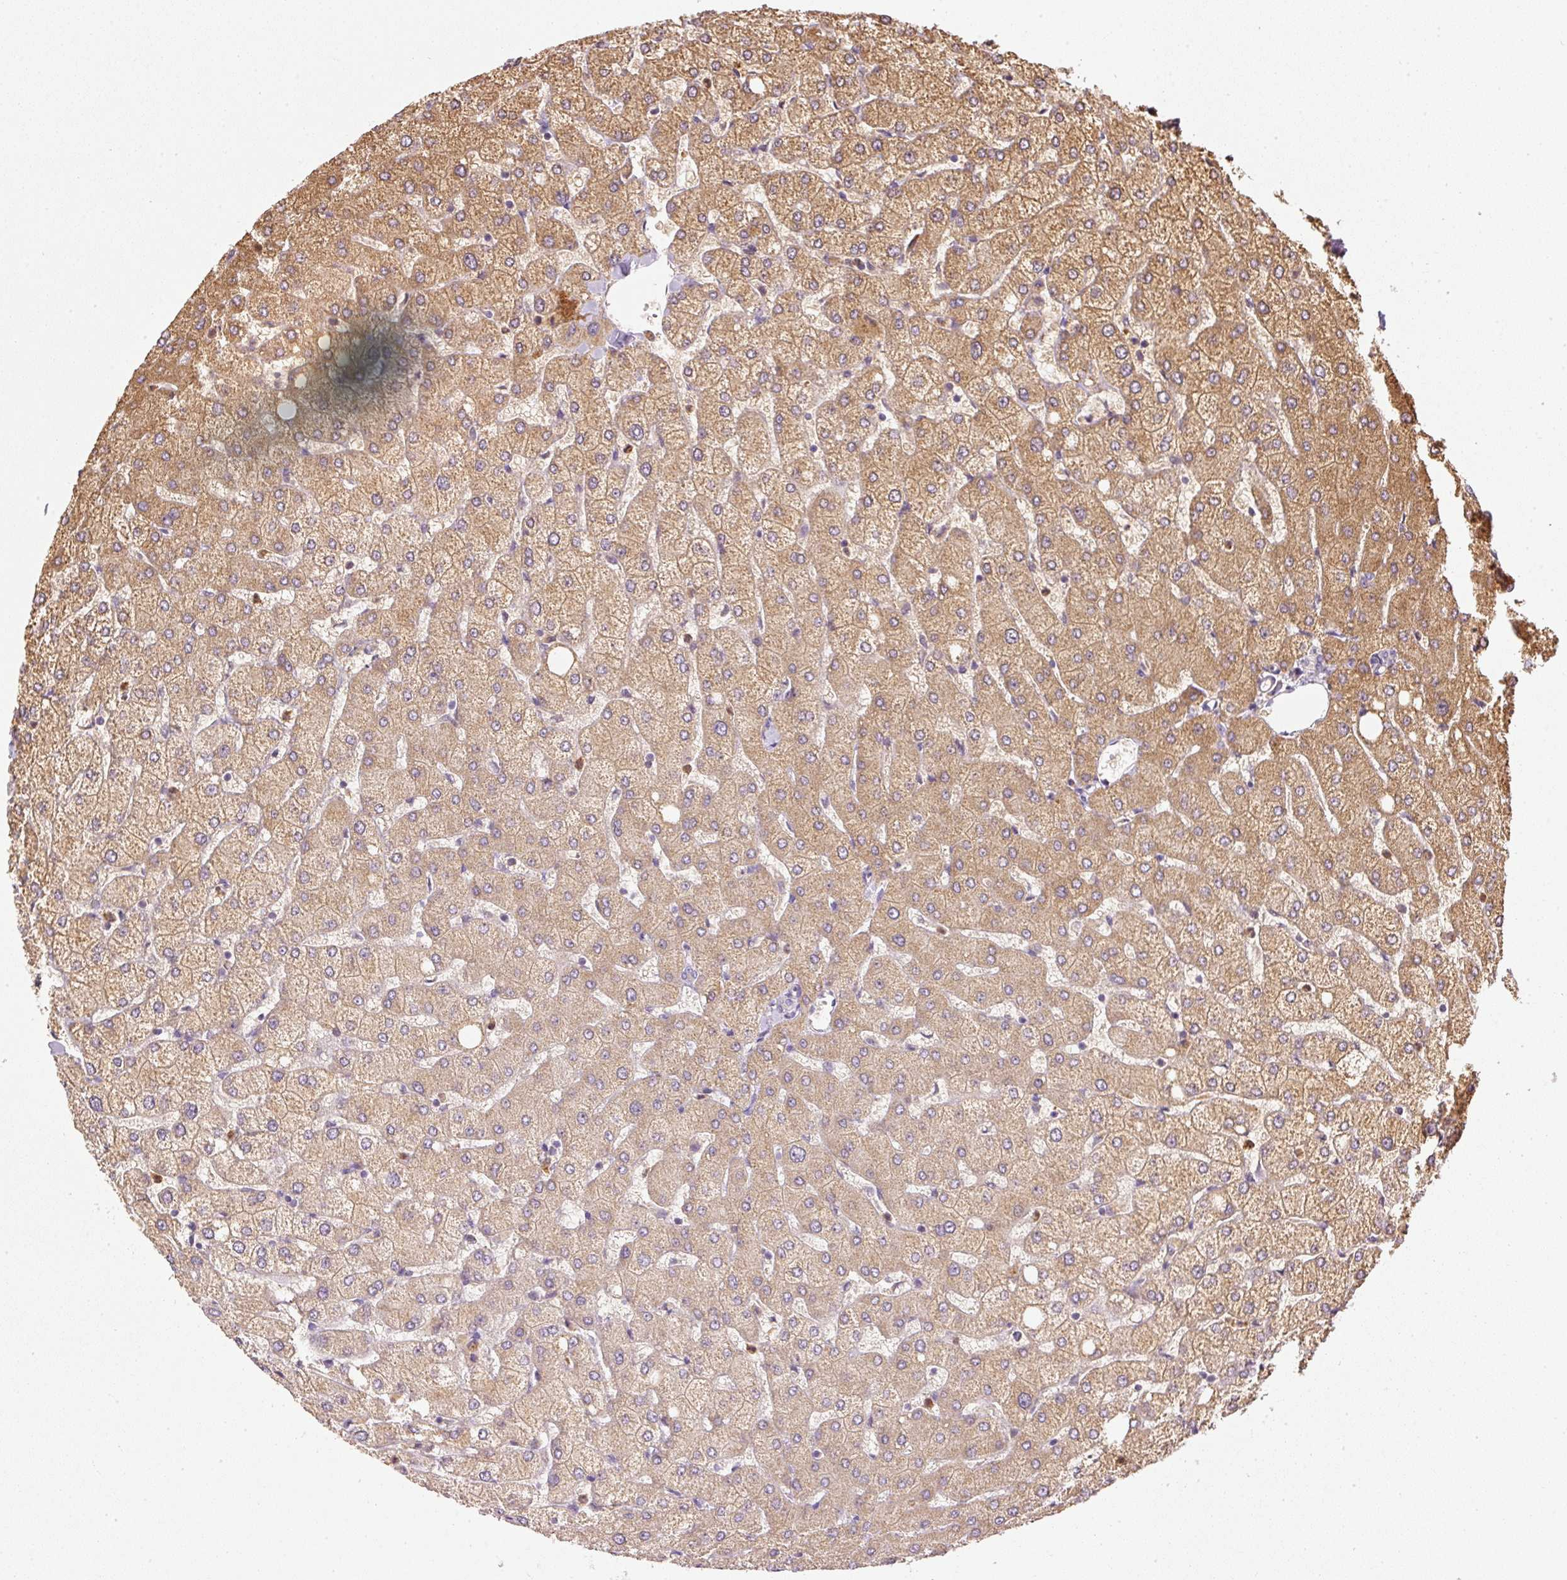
{"staining": {"intensity": "negative", "quantity": "none", "location": "none"}, "tissue": "liver", "cell_type": "Cholangiocytes", "image_type": "normal", "snomed": [{"axis": "morphology", "description": "Normal tissue, NOS"}, {"axis": "topography", "description": "Liver"}], "caption": "Protein analysis of benign liver displays no significant positivity in cholangiocytes.", "gene": "CTTNBP2", "patient": {"sex": "female", "age": 54}}